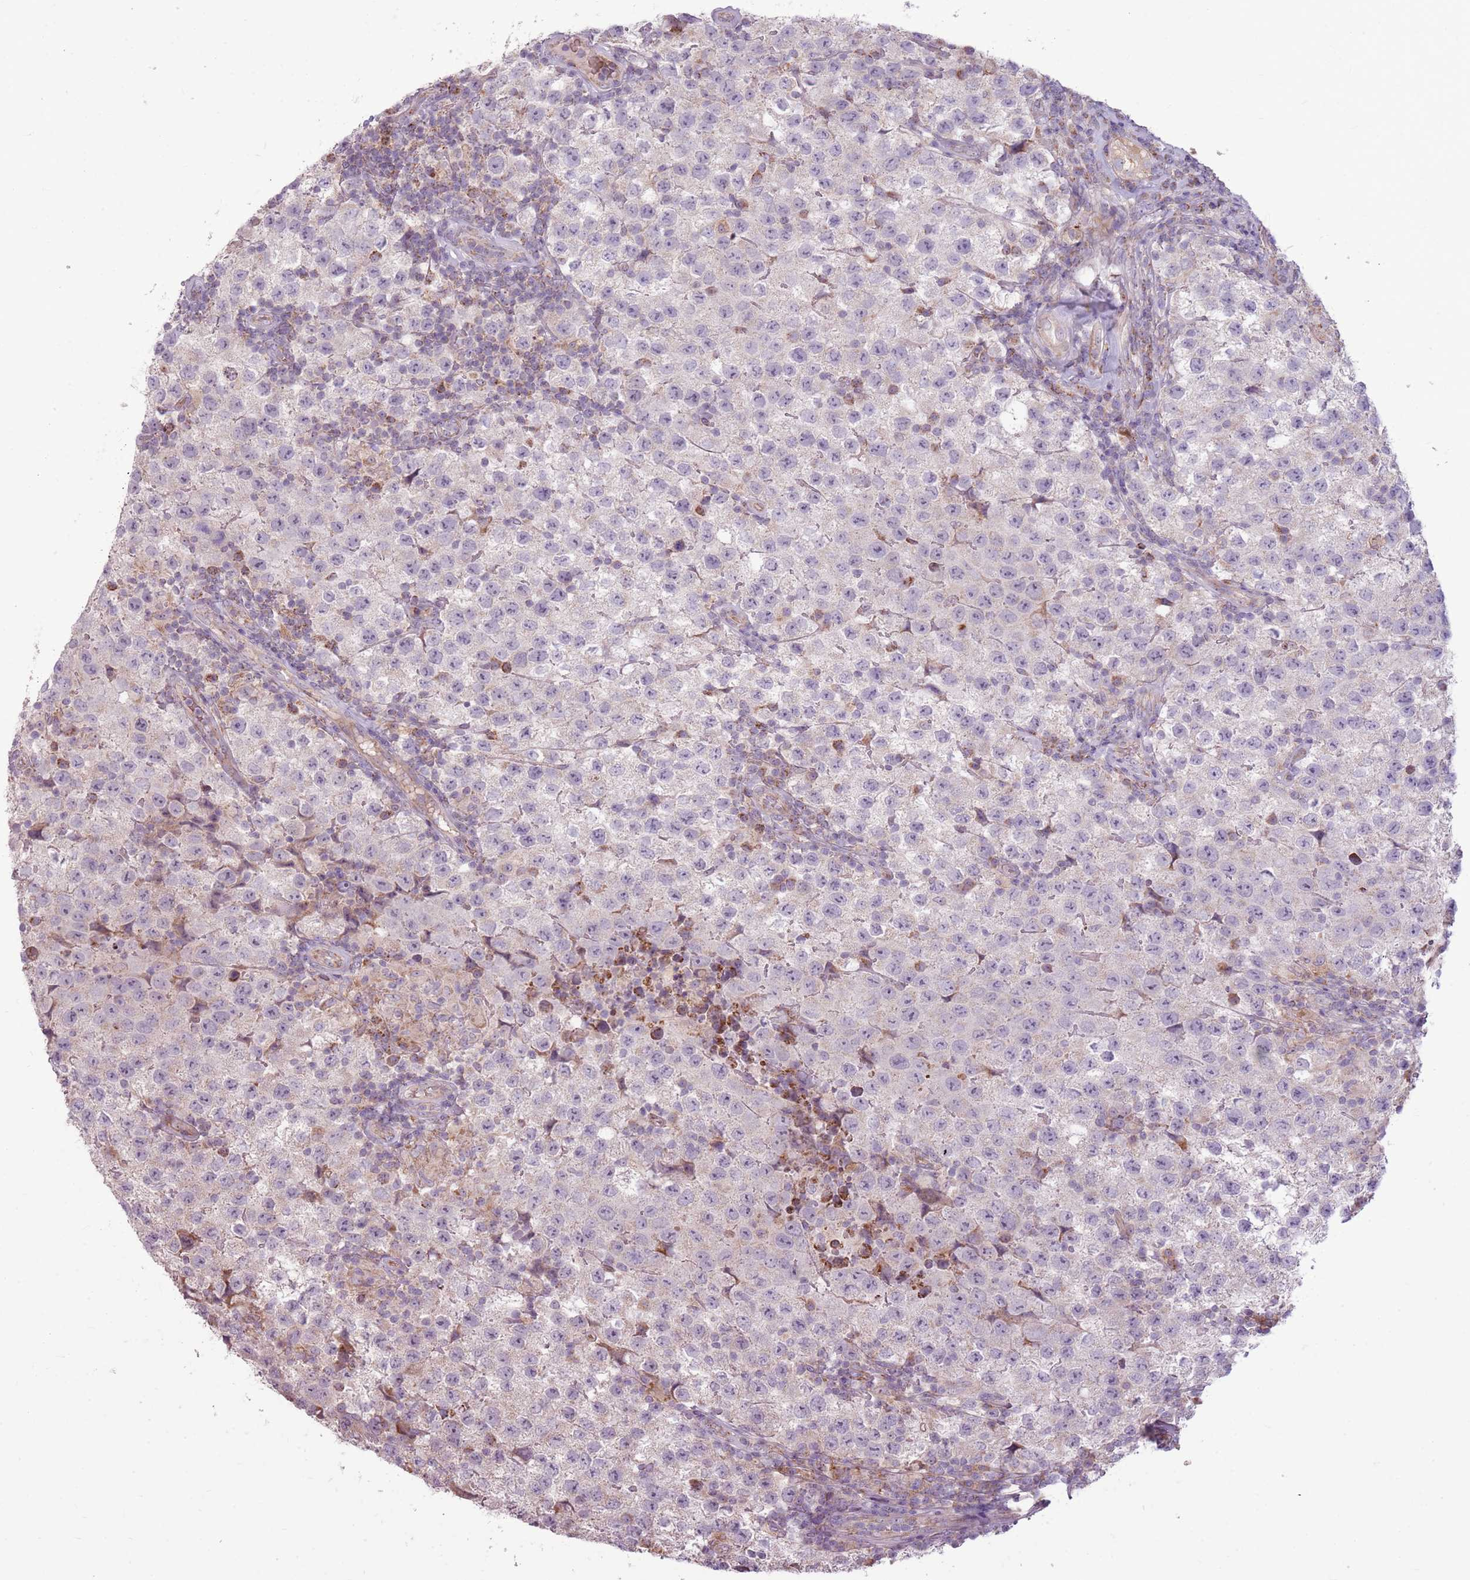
{"staining": {"intensity": "negative", "quantity": "none", "location": "none"}, "tissue": "testis cancer", "cell_type": "Tumor cells", "image_type": "cancer", "snomed": [{"axis": "morphology", "description": "Seminoma, NOS"}, {"axis": "morphology", "description": "Carcinoma, Embryonal, NOS"}, {"axis": "topography", "description": "Testis"}], "caption": "Testis embryonal carcinoma was stained to show a protein in brown. There is no significant positivity in tumor cells. Brightfield microscopy of IHC stained with DAB (3,3'-diaminobenzidine) (brown) and hematoxylin (blue), captured at high magnification.", "gene": "ZNF530", "patient": {"sex": "male", "age": 41}}